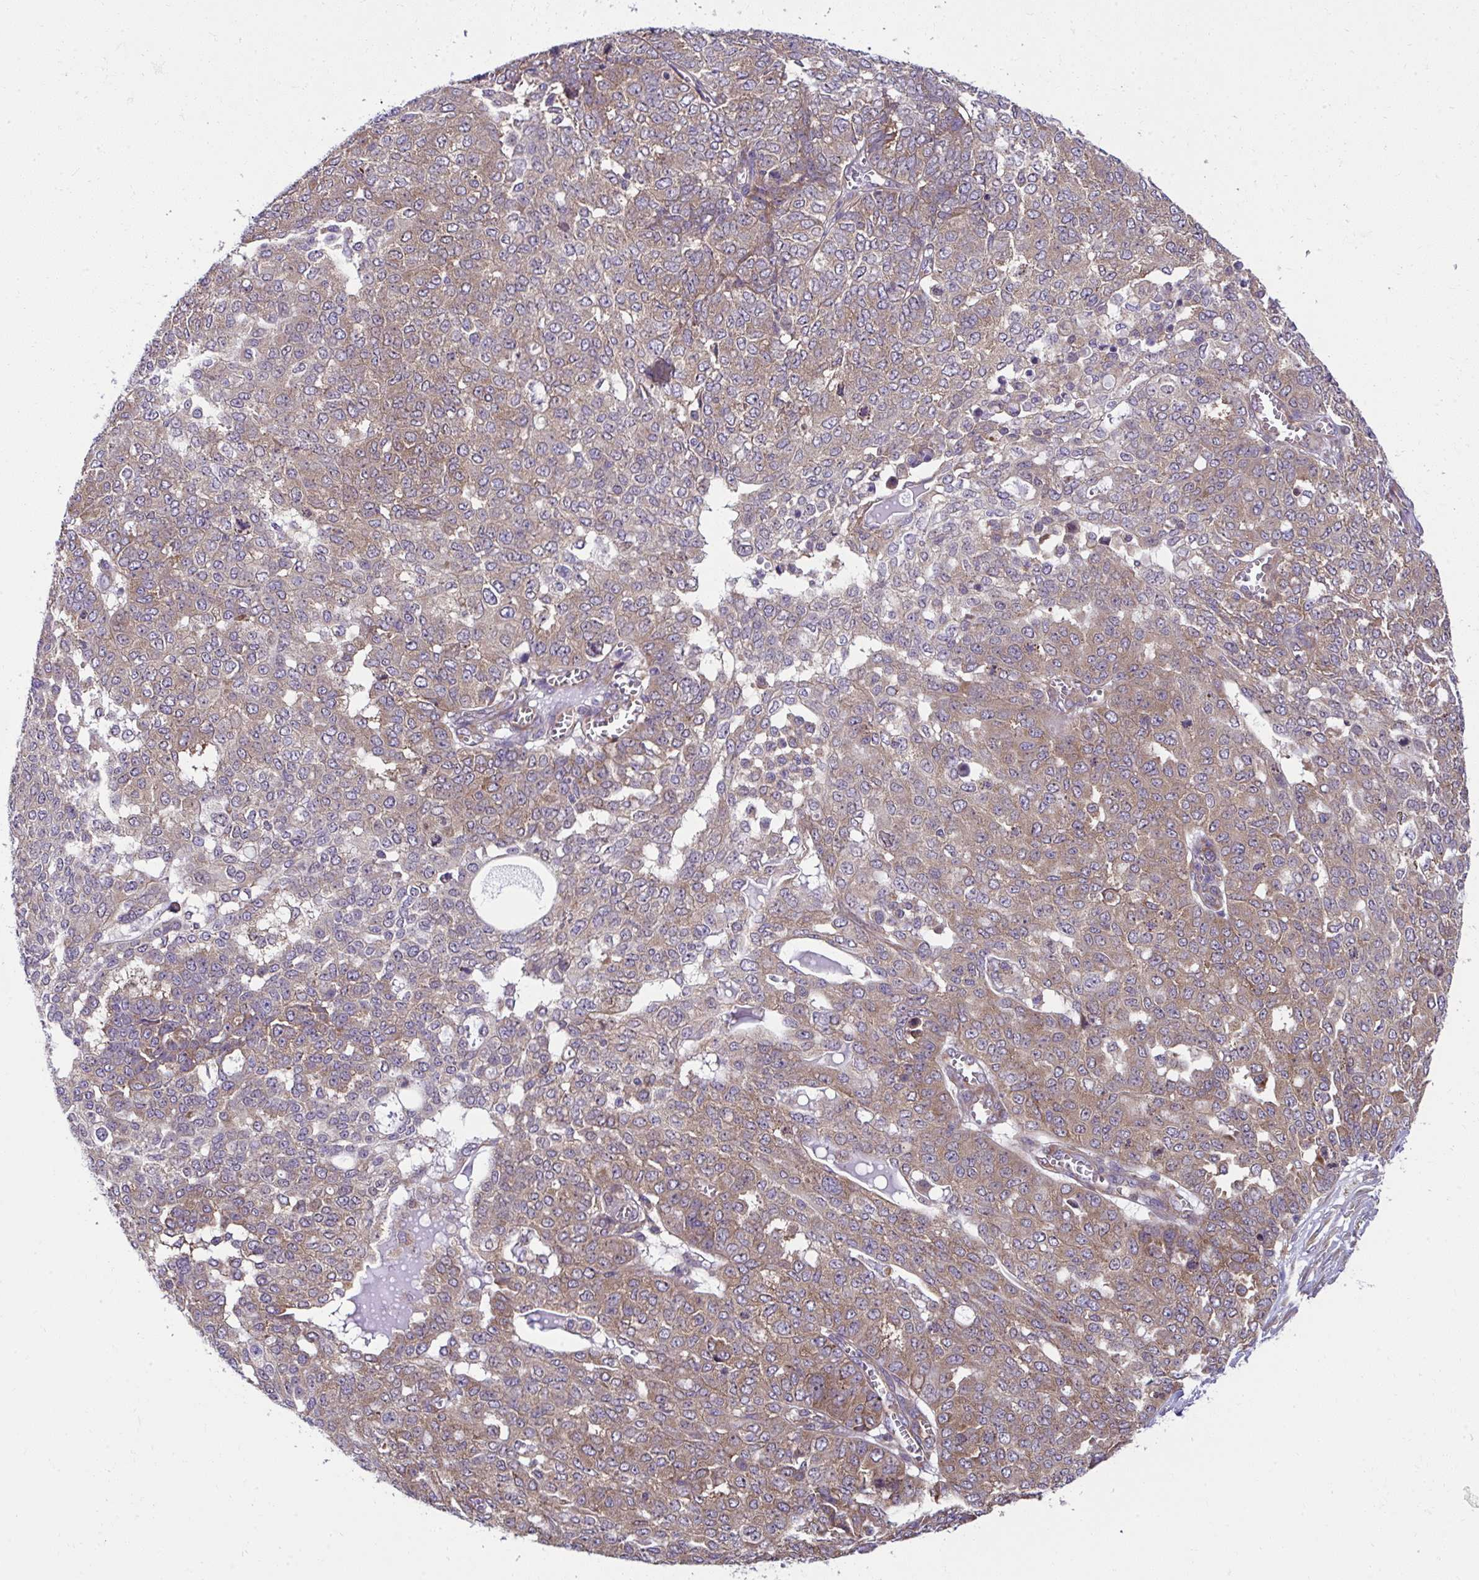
{"staining": {"intensity": "moderate", "quantity": ">75%", "location": "cytoplasmic/membranous"}, "tissue": "ovarian cancer", "cell_type": "Tumor cells", "image_type": "cancer", "snomed": [{"axis": "morphology", "description": "Cystadenocarcinoma, serous, NOS"}, {"axis": "topography", "description": "Soft tissue"}, {"axis": "topography", "description": "Ovary"}], "caption": "Protein expression analysis of human ovarian serous cystadenocarcinoma reveals moderate cytoplasmic/membranous staining in about >75% of tumor cells.", "gene": "RPS7", "patient": {"sex": "female", "age": 57}}